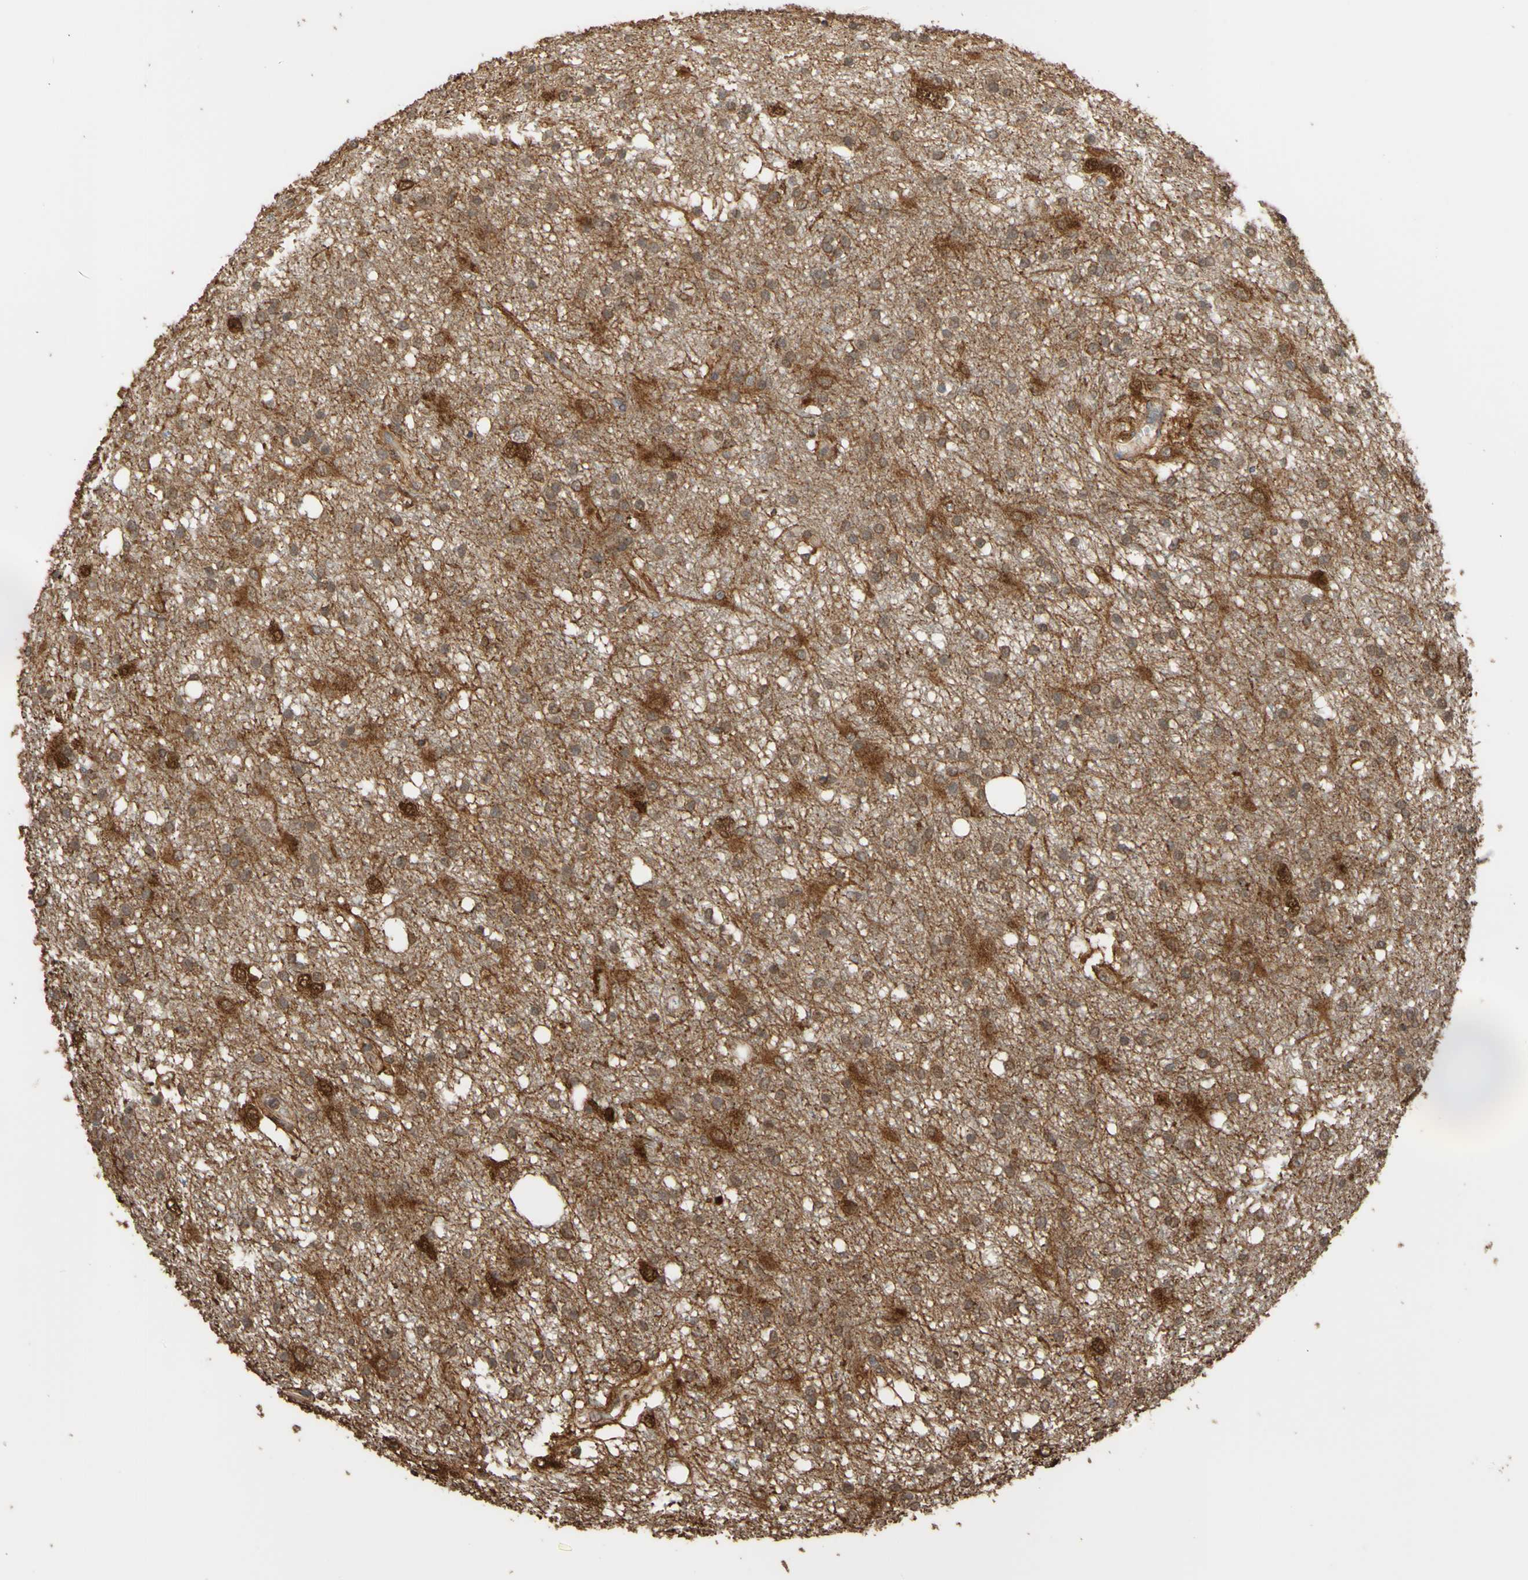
{"staining": {"intensity": "moderate", "quantity": ">75%", "location": "cytoplasmic/membranous"}, "tissue": "glioma", "cell_type": "Tumor cells", "image_type": "cancer", "snomed": [{"axis": "morphology", "description": "Glioma, malignant, High grade"}, {"axis": "topography", "description": "Brain"}], "caption": "Immunohistochemistry (IHC) histopathology image of neoplastic tissue: glioma stained using immunohistochemistry displays medium levels of moderate protein expression localized specifically in the cytoplasmic/membranous of tumor cells, appearing as a cytoplasmic/membranous brown color.", "gene": "ALDH9A1", "patient": {"sex": "female", "age": 59}}